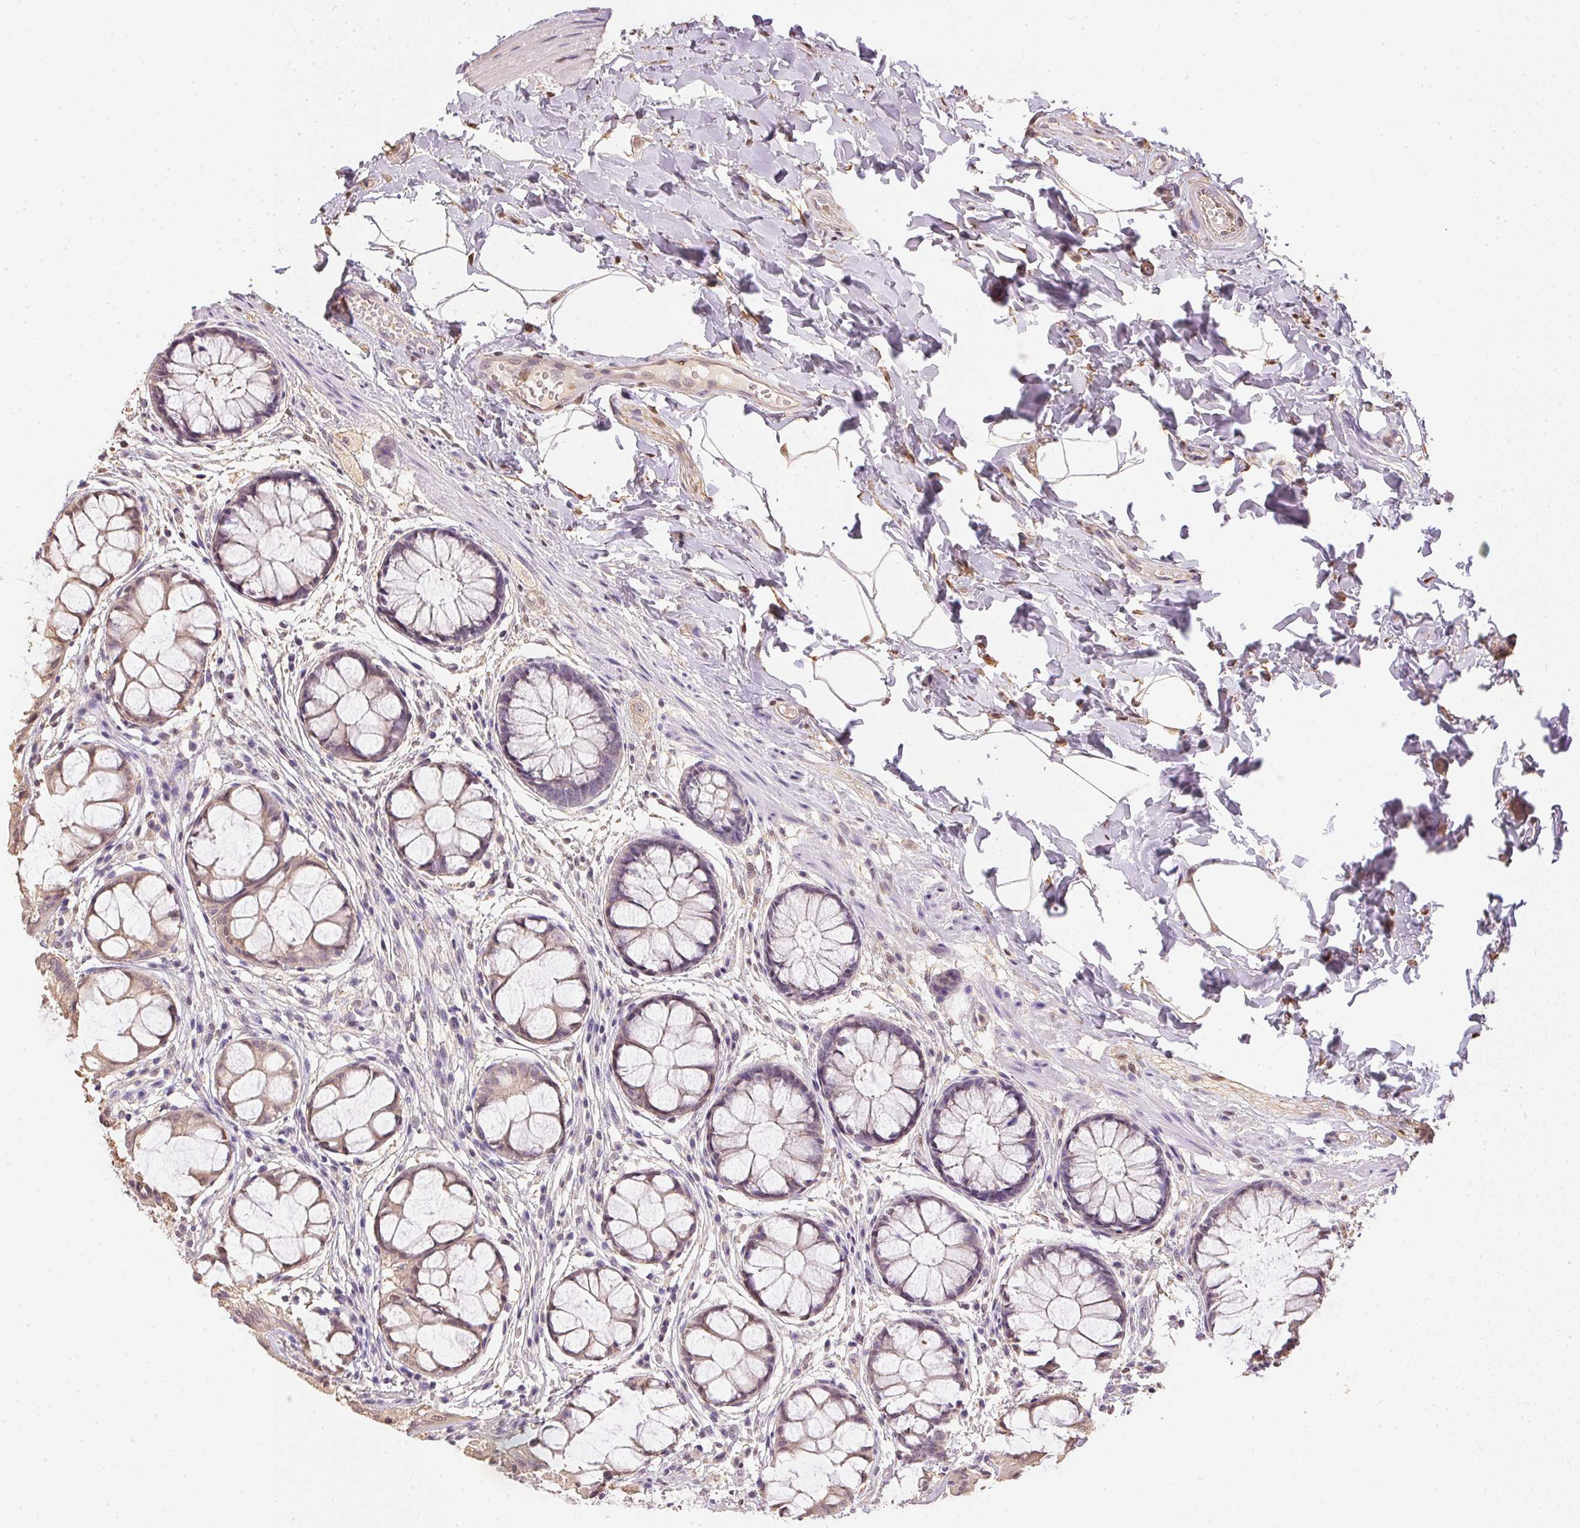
{"staining": {"intensity": "negative", "quantity": "none", "location": "none"}, "tissue": "rectum", "cell_type": "Glandular cells", "image_type": "normal", "snomed": [{"axis": "morphology", "description": "Normal tissue, NOS"}, {"axis": "topography", "description": "Rectum"}], "caption": "High magnification brightfield microscopy of benign rectum stained with DAB (brown) and counterstained with hematoxylin (blue): glandular cells show no significant expression. (IHC, brightfield microscopy, high magnification).", "gene": "S100A3", "patient": {"sex": "female", "age": 62}}